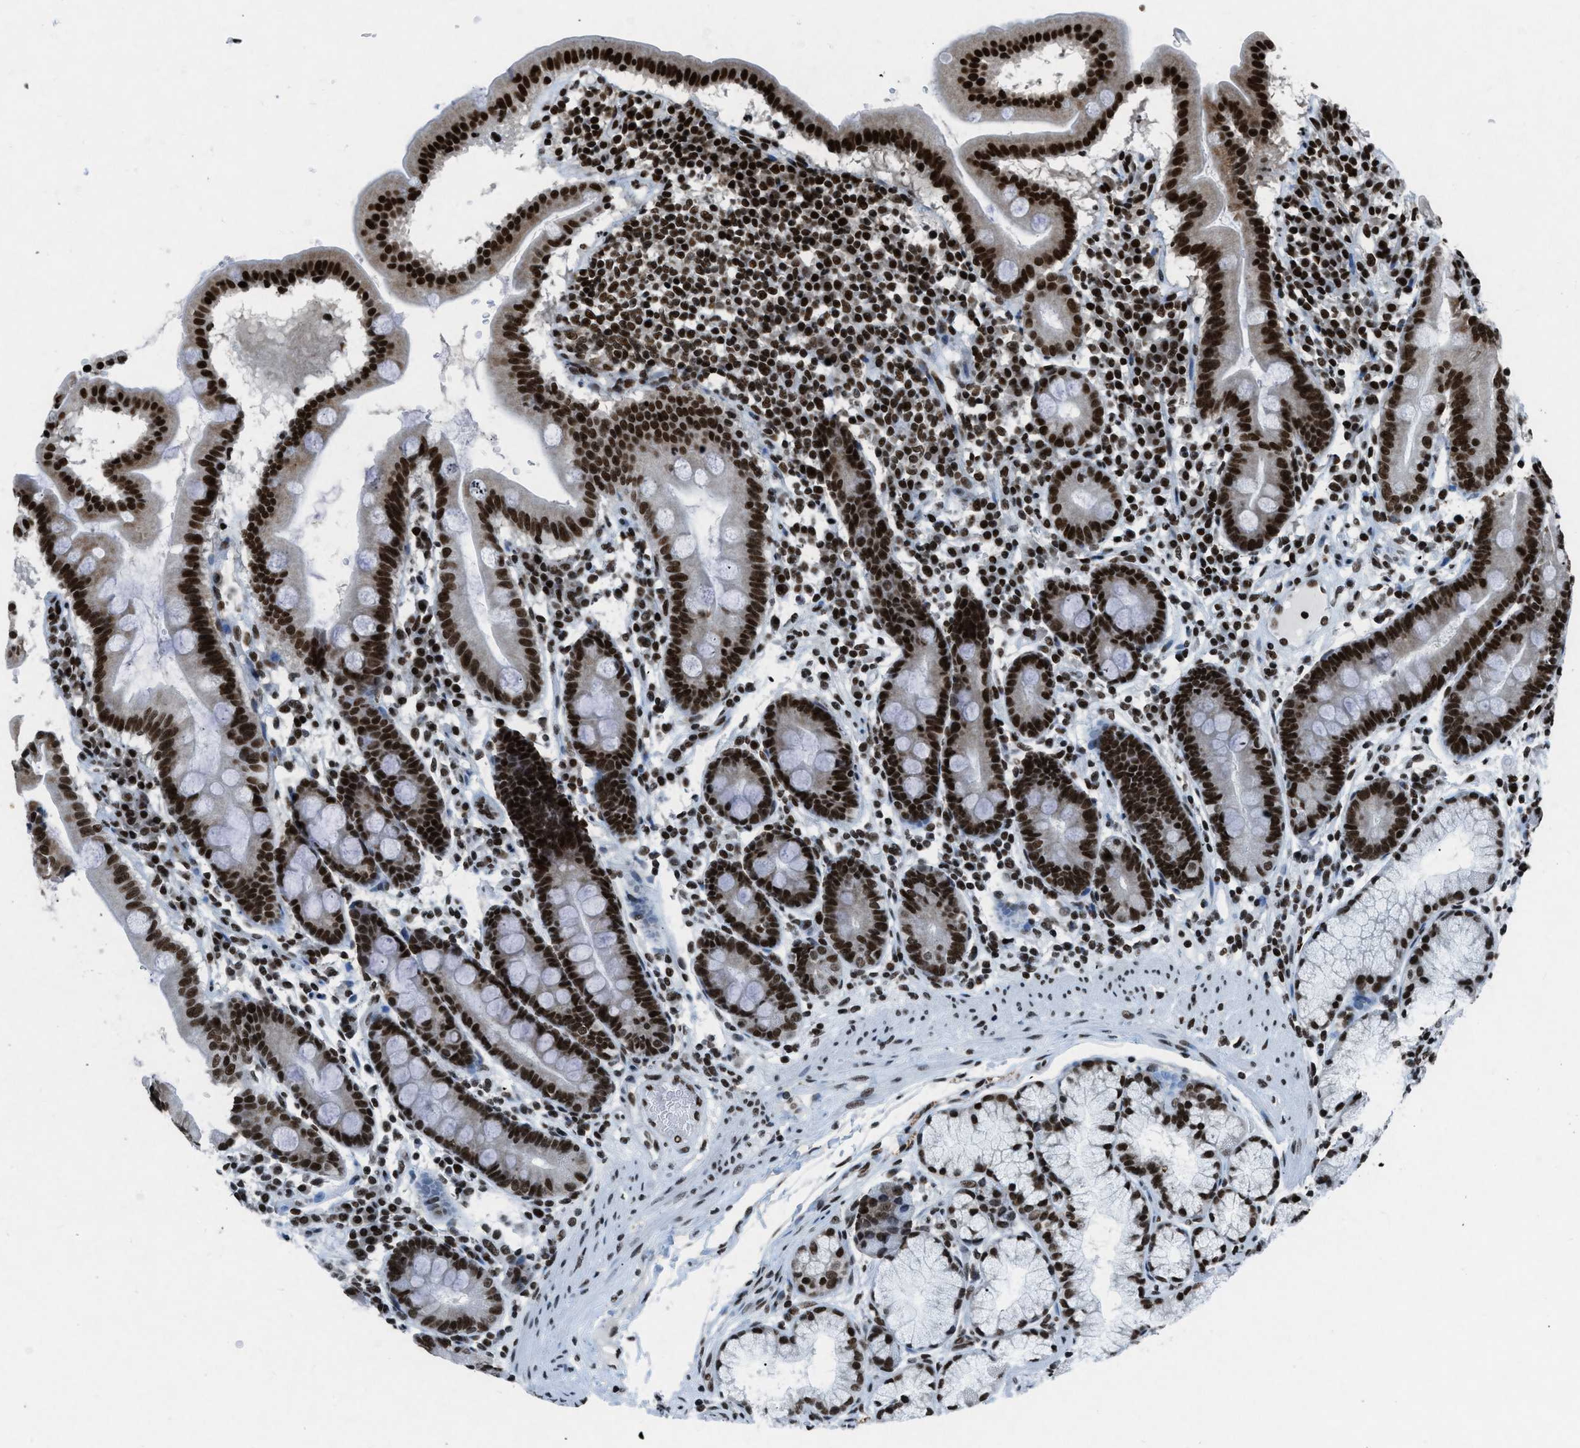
{"staining": {"intensity": "strong", "quantity": ">75%", "location": "nuclear"}, "tissue": "duodenum", "cell_type": "Glandular cells", "image_type": "normal", "snomed": [{"axis": "morphology", "description": "Normal tissue, NOS"}, {"axis": "topography", "description": "Duodenum"}], "caption": "Human duodenum stained for a protein (brown) exhibits strong nuclear positive expression in about >75% of glandular cells.", "gene": "NXF1", "patient": {"sex": "male", "age": 50}}